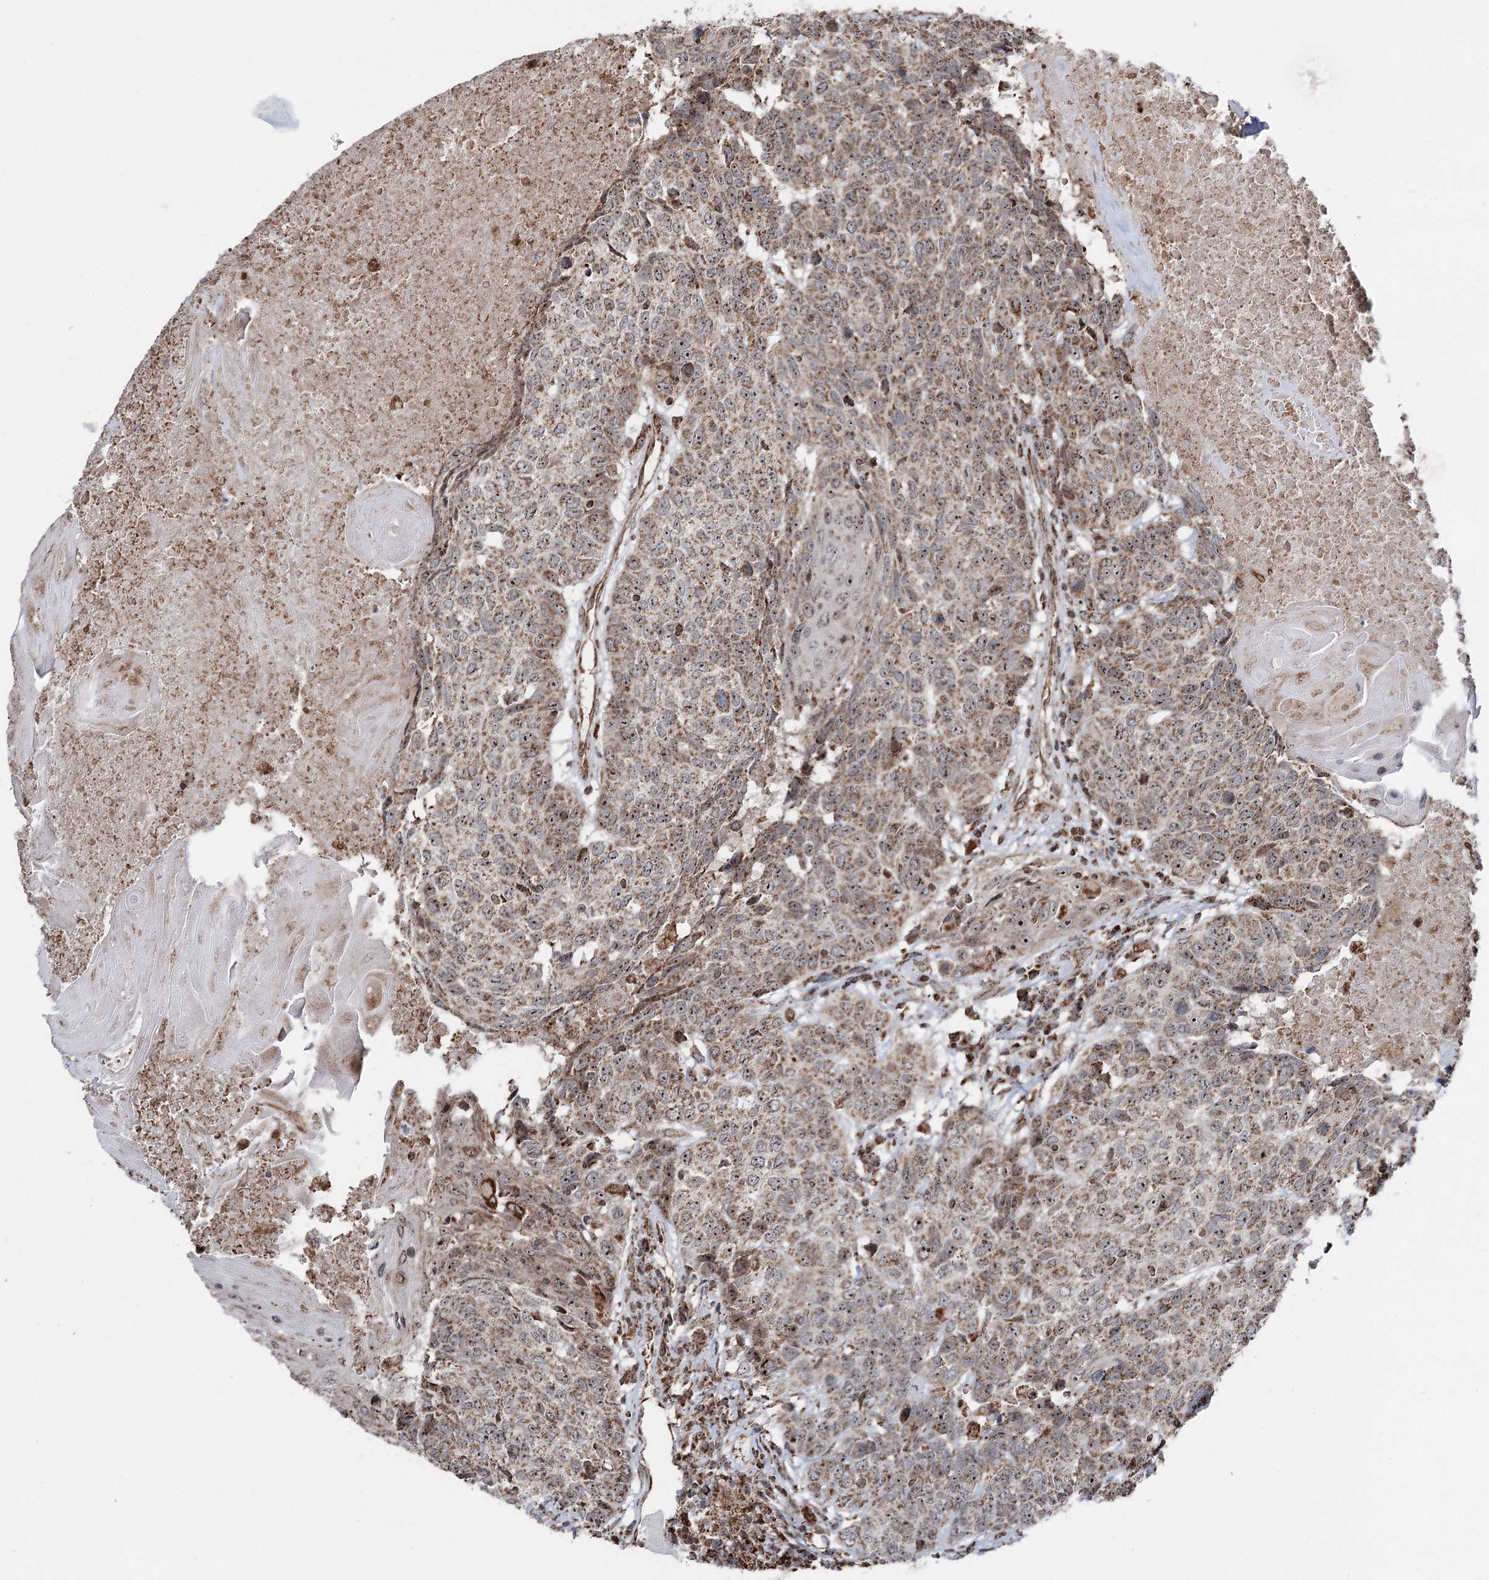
{"staining": {"intensity": "moderate", "quantity": ">75%", "location": "cytoplasmic/membranous,nuclear"}, "tissue": "head and neck cancer", "cell_type": "Tumor cells", "image_type": "cancer", "snomed": [{"axis": "morphology", "description": "Squamous cell carcinoma, NOS"}, {"axis": "topography", "description": "Head-Neck"}], "caption": "This image shows immunohistochemistry (IHC) staining of squamous cell carcinoma (head and neck), with medium moderate cytoplasmic/membranous and nuclear positivity in approximately >75% of tumor cells.", "gene": "STEEP1", "patient": {"sex": "male", "age": 66}}